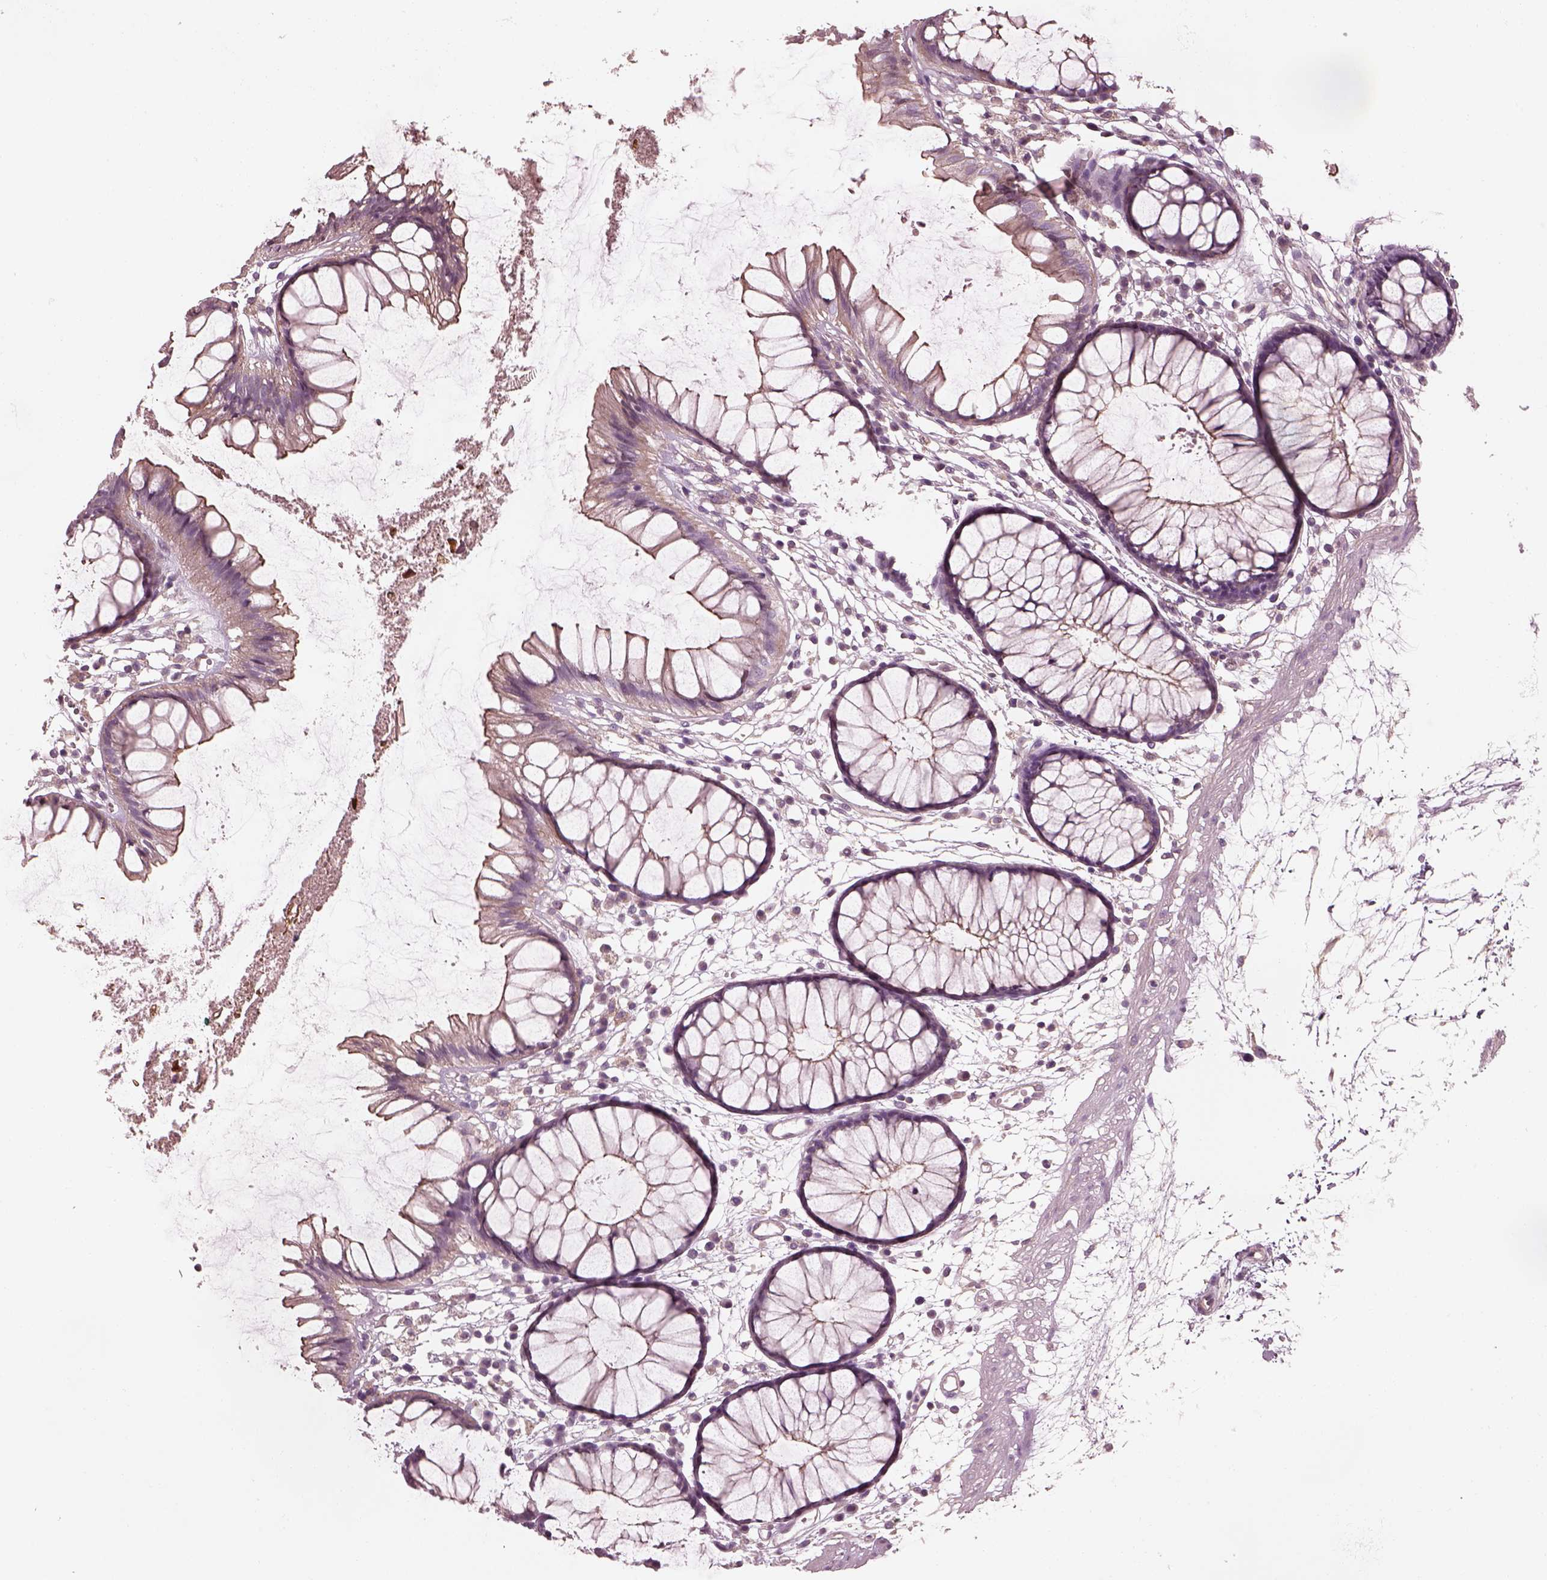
{"staining": {"intensity": "negative", "quantity": "none", "location": "none"}, "tissue": "colon", "cell_type": "Endothelial cells", "image_type": "normal", "snomed": [{"axis": "morphology", "description": "Normal tissue, NOS"}, {"axis": "morphology", "description": "Adenocarcinoma, NOS"}, {"axis": "topography", "description": "Colon"}], "caption": "High magnification brightfield microscopy of unremarkable colon stained with DAB (brown) and counterstained with hematoxylin (blue): endothelial cells show no significant expression.", "gene": "ODAD1", "patient": {"sex": "male", "age": 65}}